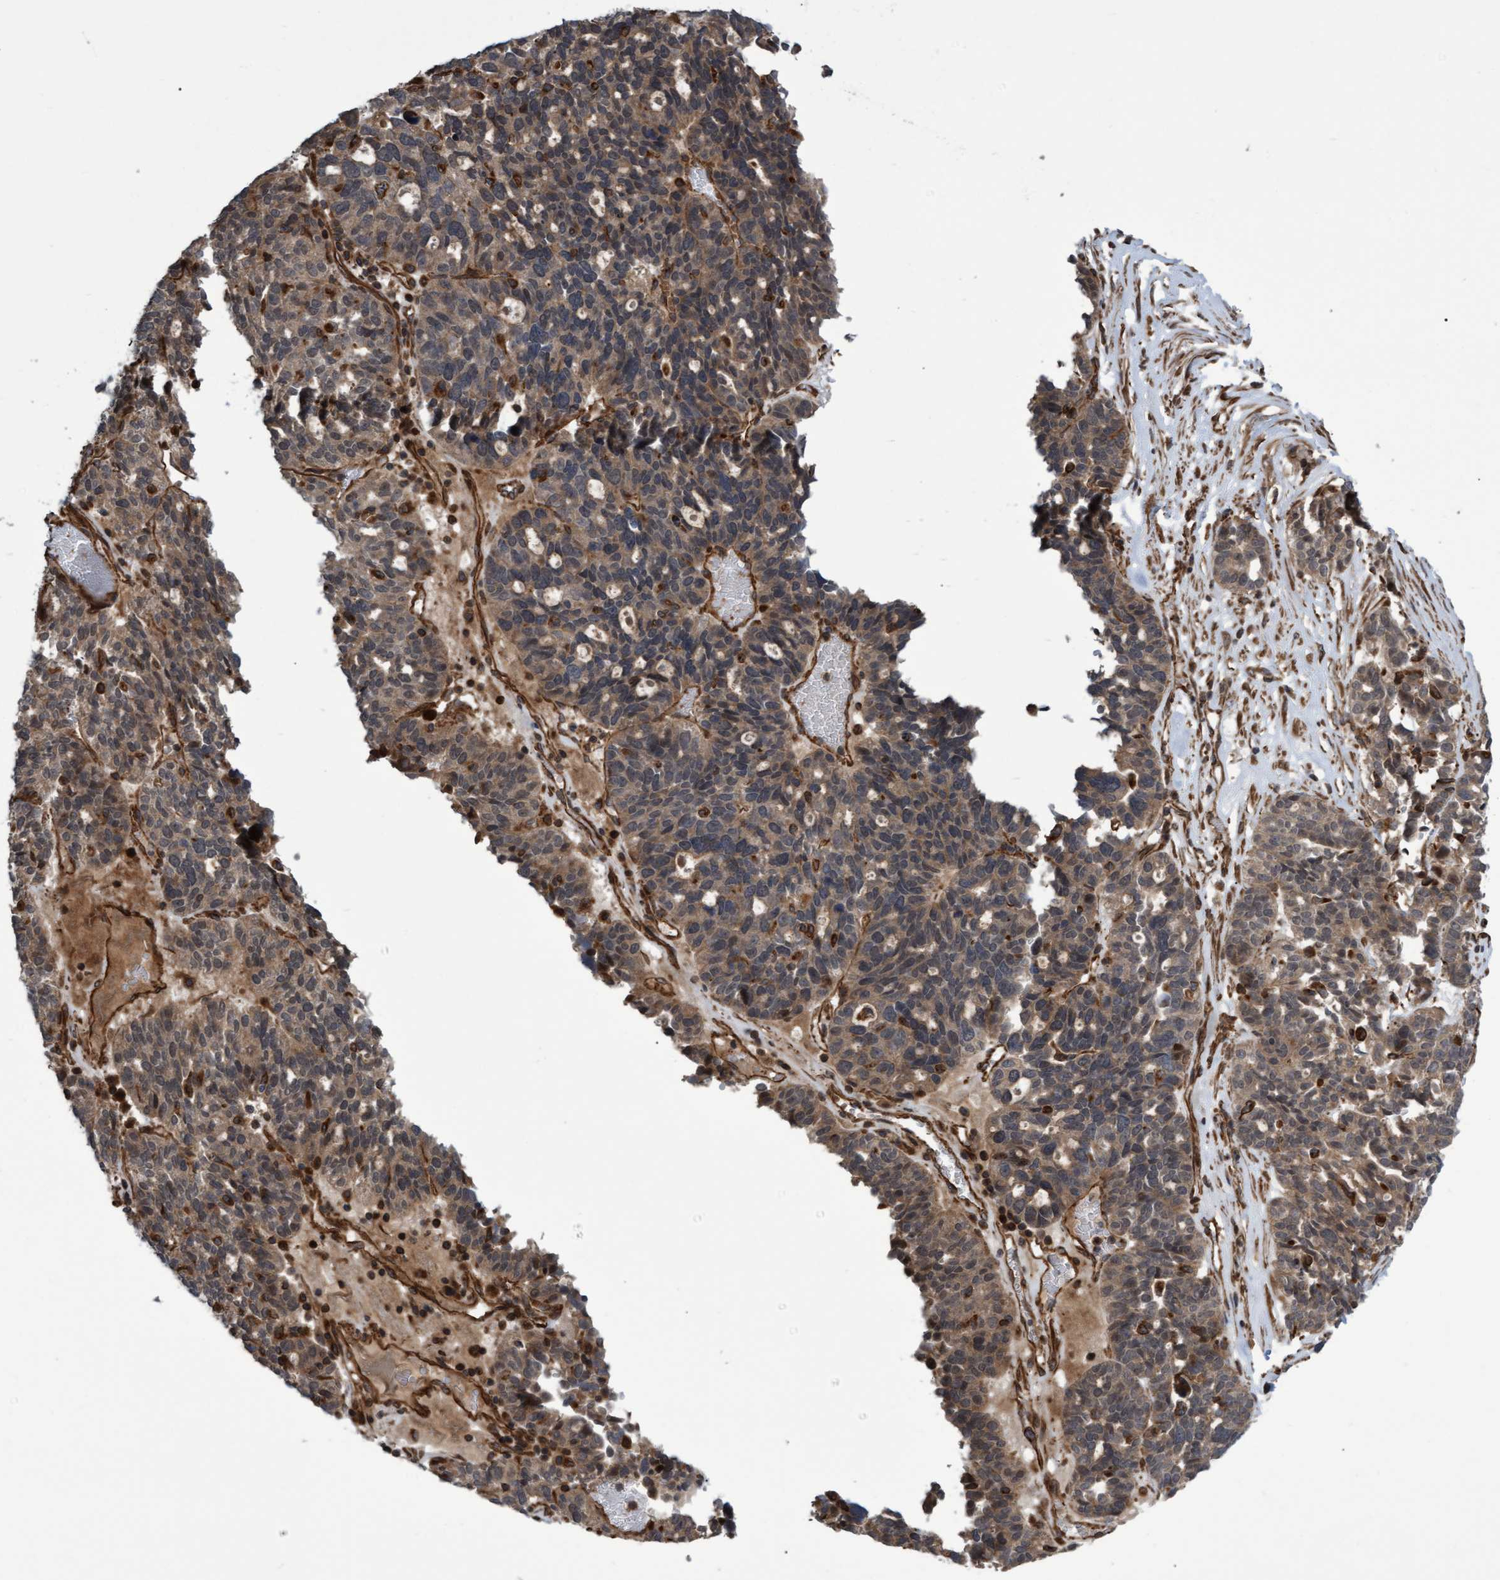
{"staining": {"intensity": "weak", "quantity": ">75%", "location": "cytoplasmic/membranous"}, "tissue": "ovarian cancer", "cell_type": "Tumor cells", "image_type": "cancer", "snomed": [{"axis": "morphology", "description": "Cystadenocarcinoma, serous, NOS"}, {"axis": "topography", "description": "Ovary"}], "caption": "Human ovarian cancer (serous cystadenocarcinoma) stained for a protein (brown) reveals weak cytoplasmic/membranous positive positivity in about >75% of tumor cells.", "gene": "TNFRSF10B", "patient": {"sex": "female", "age": 59}}